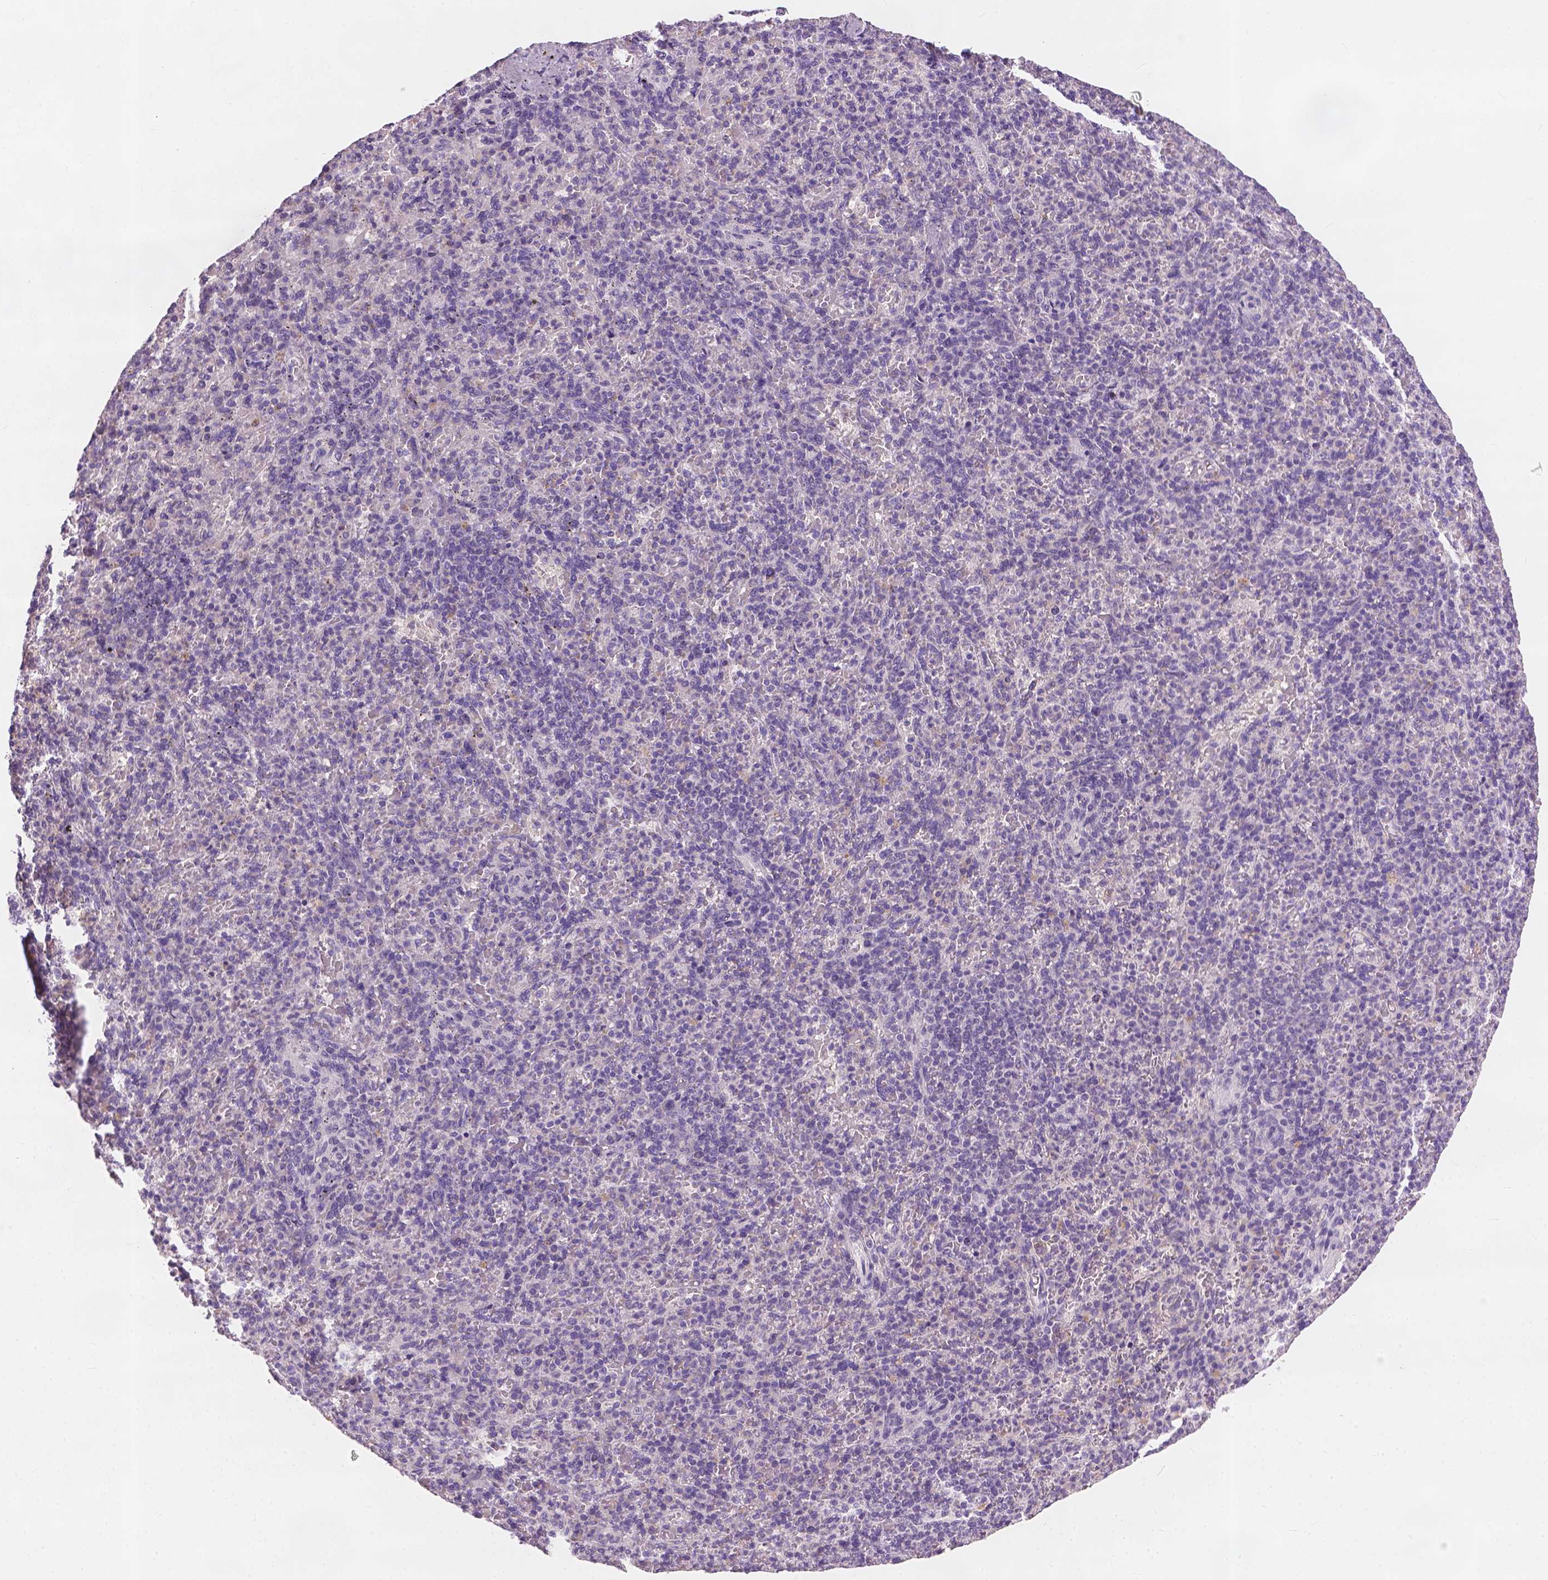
{"staining": {"intensity": "negative", "quantity": "none", "location": "none"}, "tissue": "spleen", "cell_type": "Cells in red pulp", "image_type": "normal", "snomed": [{"axis": "morphology", "description": "Normal tissue, NOS"}, {"axis": "topography", "description": "Spleen"}], "caption": "Immunohistochemical staining of normal spleen shows no significant staining in cells in red pulp. The staining was performed using DAB to visualize the protein expression in brown, while the nuclei were stained in blue with hematoxylin (Magnification: 20x).", "gene": "KRT17", "patient": {"sex": "female", "age": 74}}